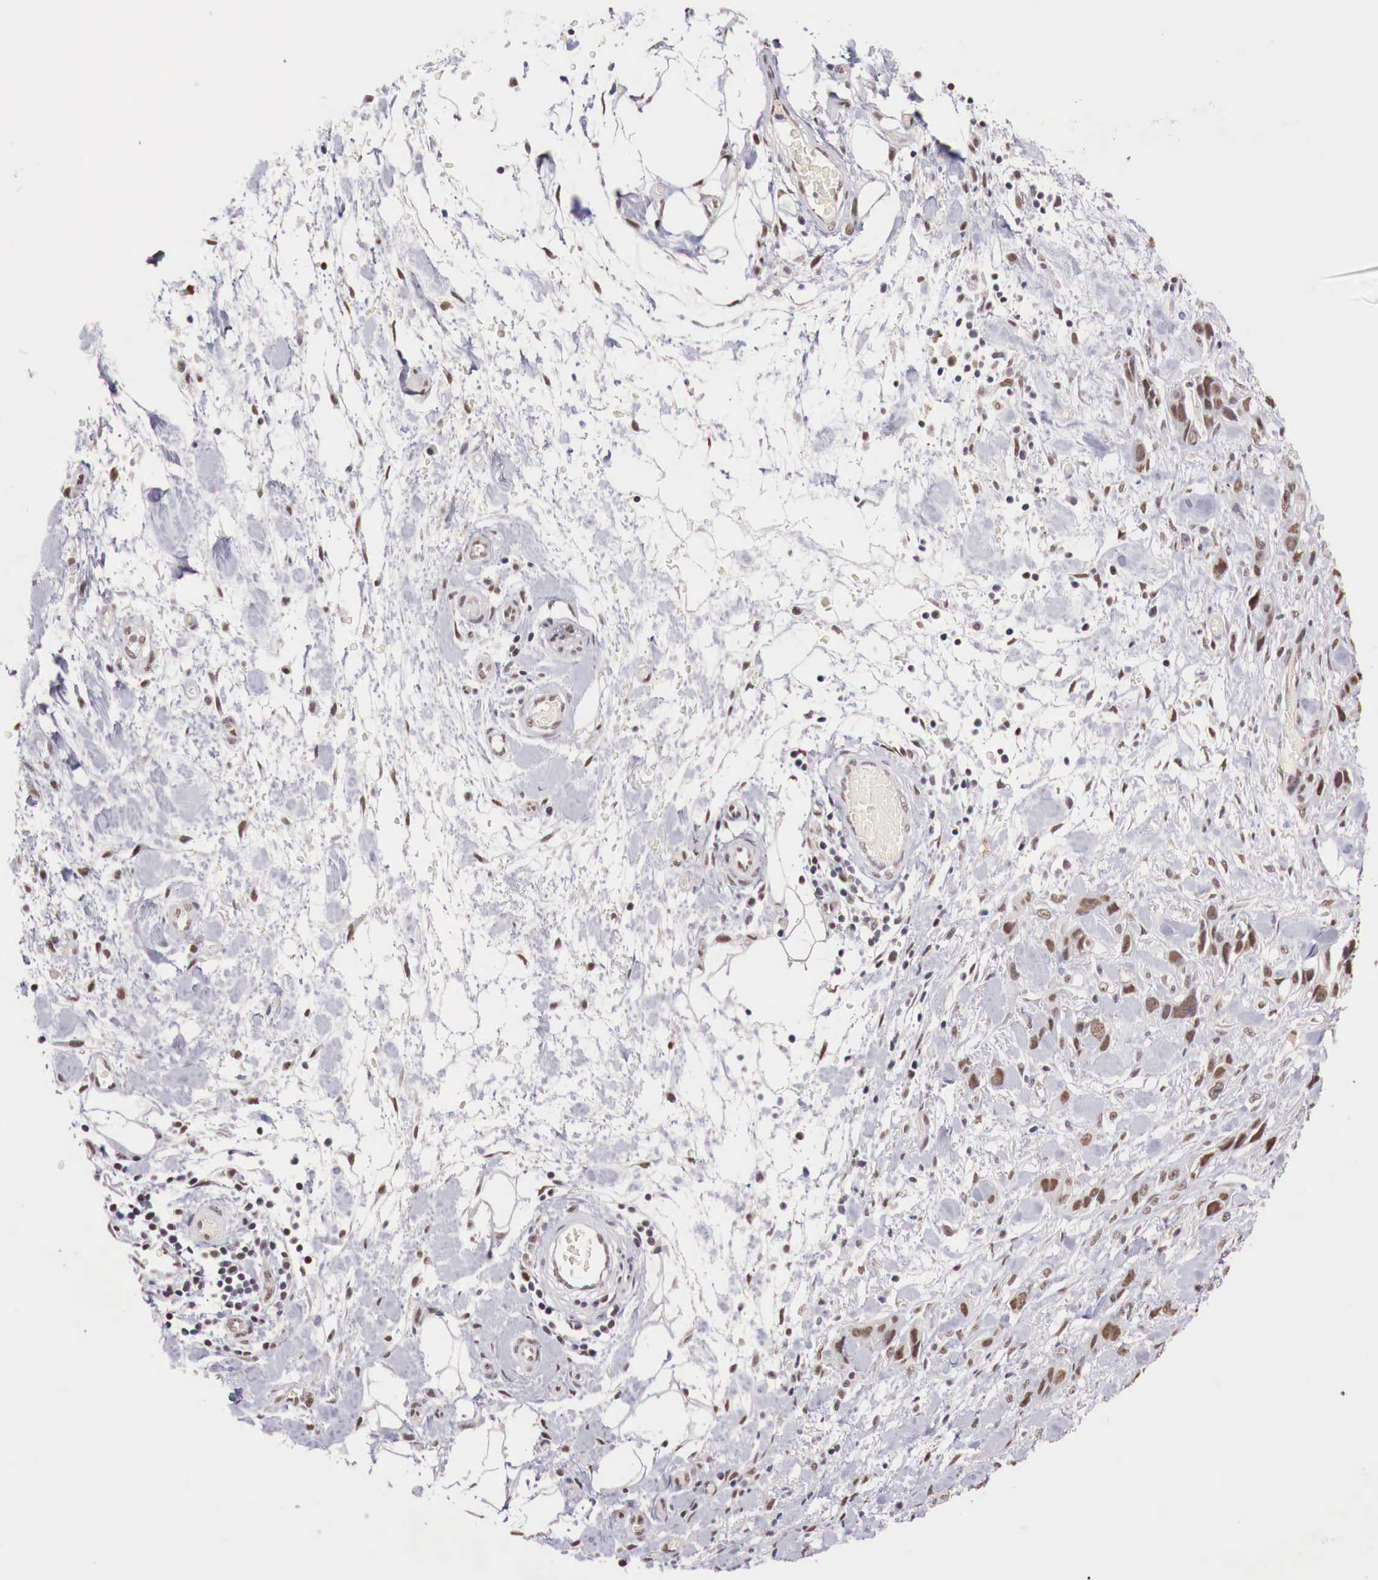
{"staining": {"intensity": "moderate", "quantity": ">75%", "location": "nuclear"}, "tissue": "stomach cancer", "cell_type": "Tumor cells", "image_type": "cancer", "snomed": [{"axis": "morphology", "description": "Adenocarcinoma, NOS"}, {"axis": "topography", "description": "Stomach, upper"}], "caption": "Brown immunohistochemical staining in human stomach adenocarcinoma demonstrates moderate nuclear expression in about >75% of tumor cells.", "gene": "FOXP2", "patient": {"sex": "male", "age": 47}}